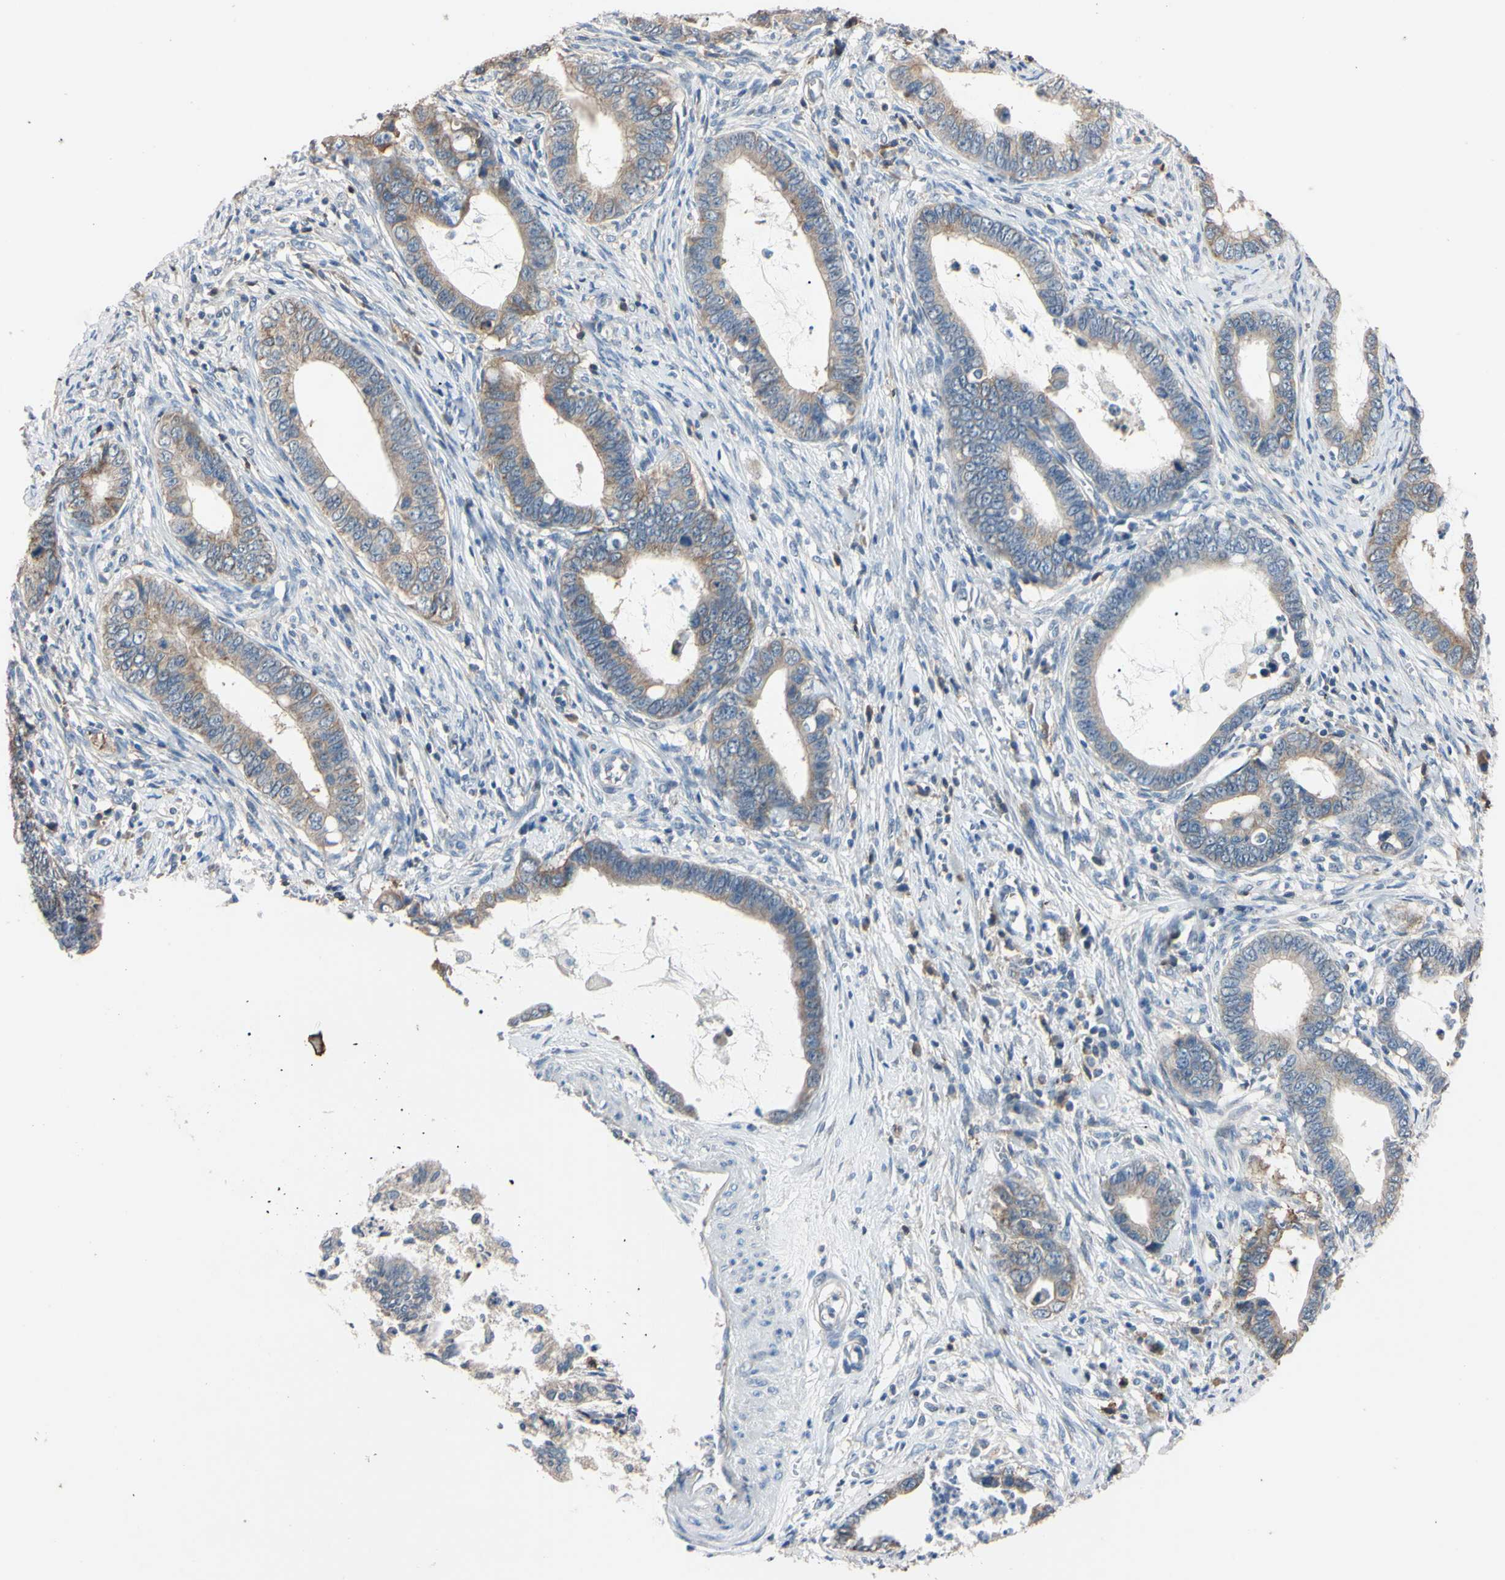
{"staining": {"intensity": "moderate", "quantity": "25%-75%", "location": "cytoplasmic/membranous"}, "tissue": "cervical cancer", "cell_type": "Tumor cells", "image_type": "cancer", "snomed": [{"axis": "morphology", "description": "Adenocarcinoma, NOS"}, {"axis": "topography", "description": "Cervix"}], "caption": "Protein staining of cervical cancer (adenocarcinoma) tissue exhibits moderate cytoplasmic/membranous expression in approximately 25%-75% of tumor cells.", "gene": "PNKD", "patient": {"sex": "female", "age": 44}}